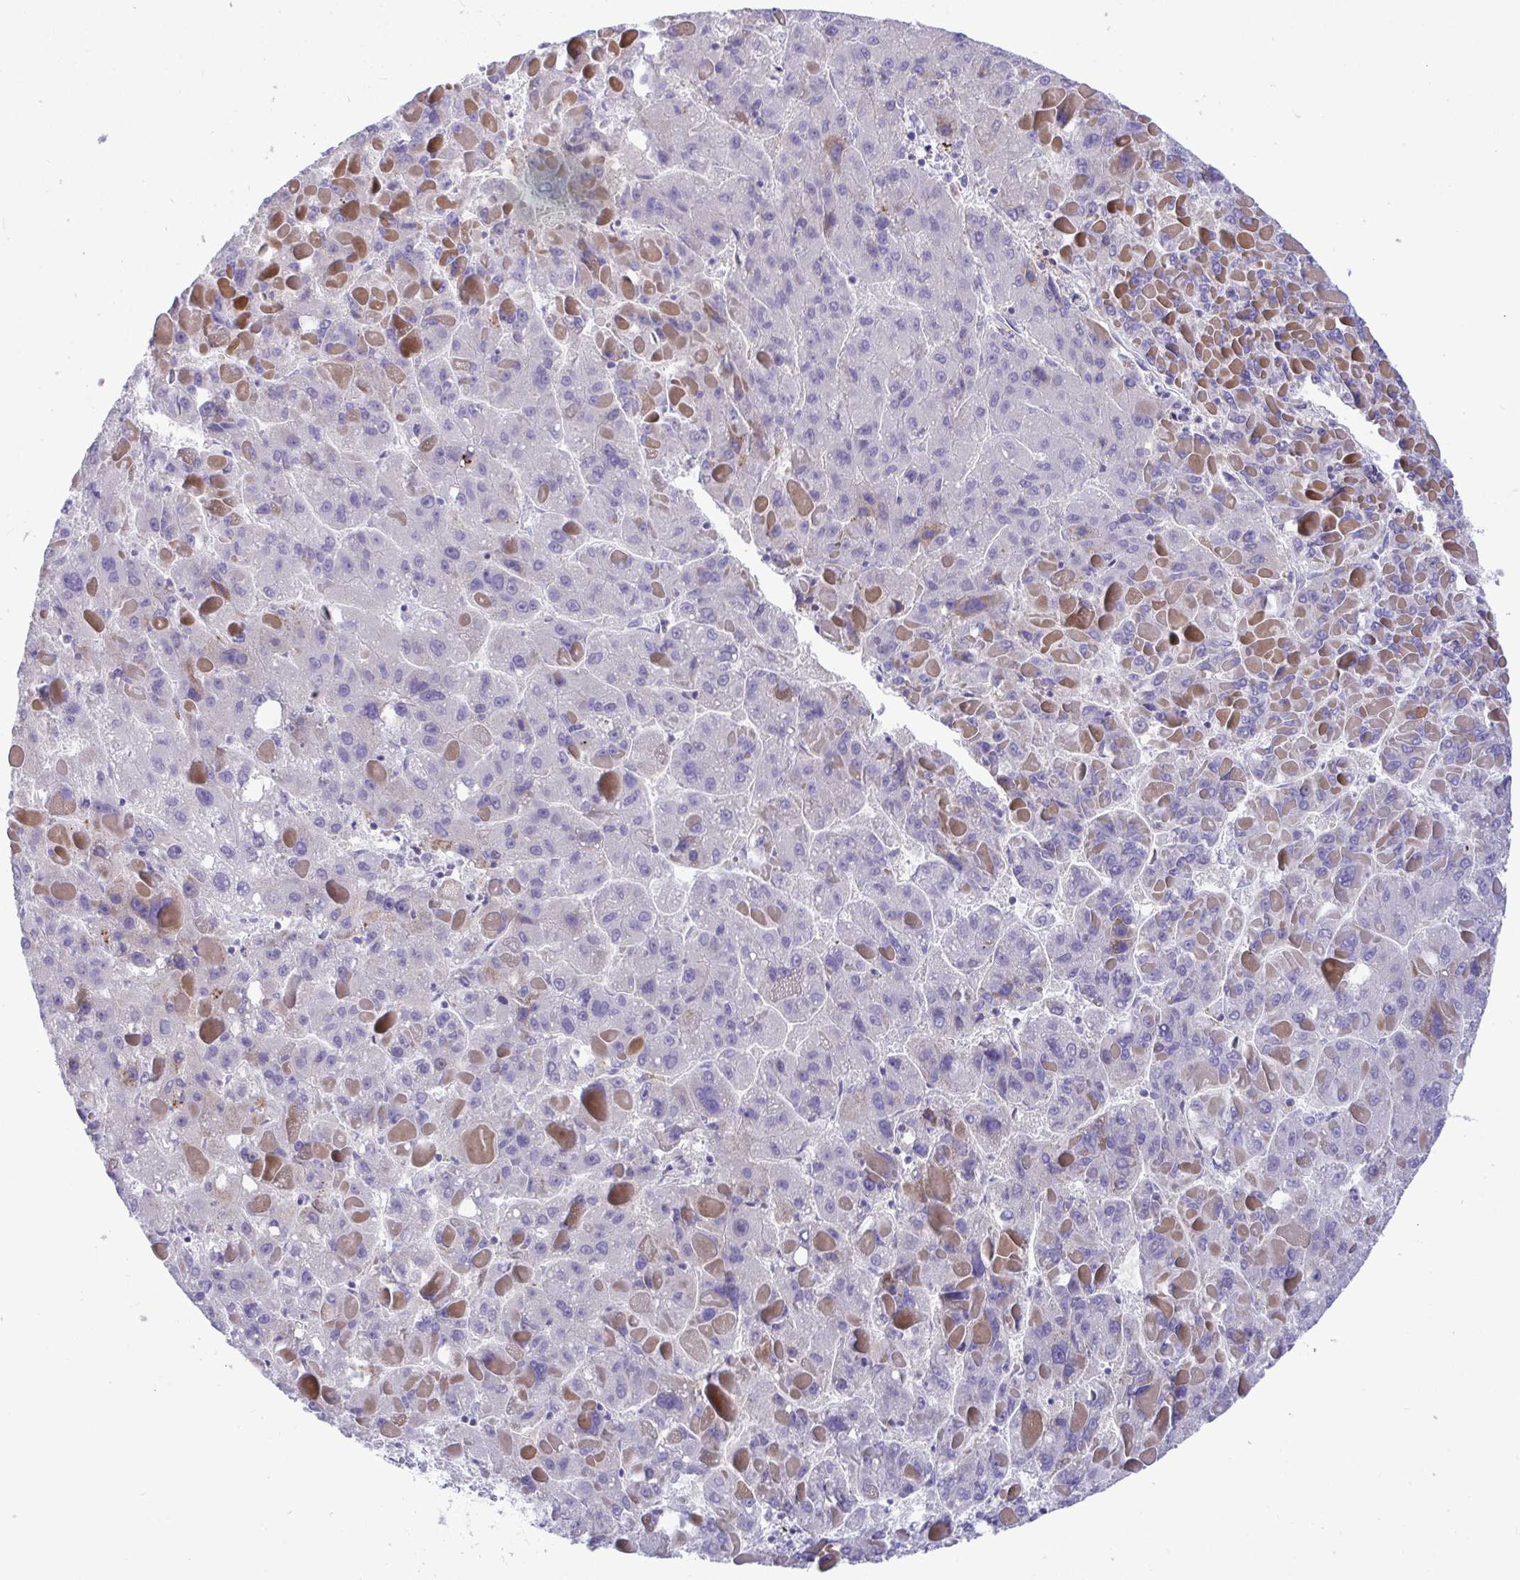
{"staining": {"intensity": "negative", "quantity": "none", "location": "none"}, "tissue": "liver cancer", "cell_type": "Tumor cells", "image_type": "cancer", "snomed": [{"axis": "morphology", "description": "Carcinoma, Hepatocellular, NOS"}, {"axis": "topography", "description": "Liver"}], "caption": "An image of human liver cancer is negative for staining in tumor cells.", "gene": "DTX3", "patient": {"sex": "female", "age": 82}}